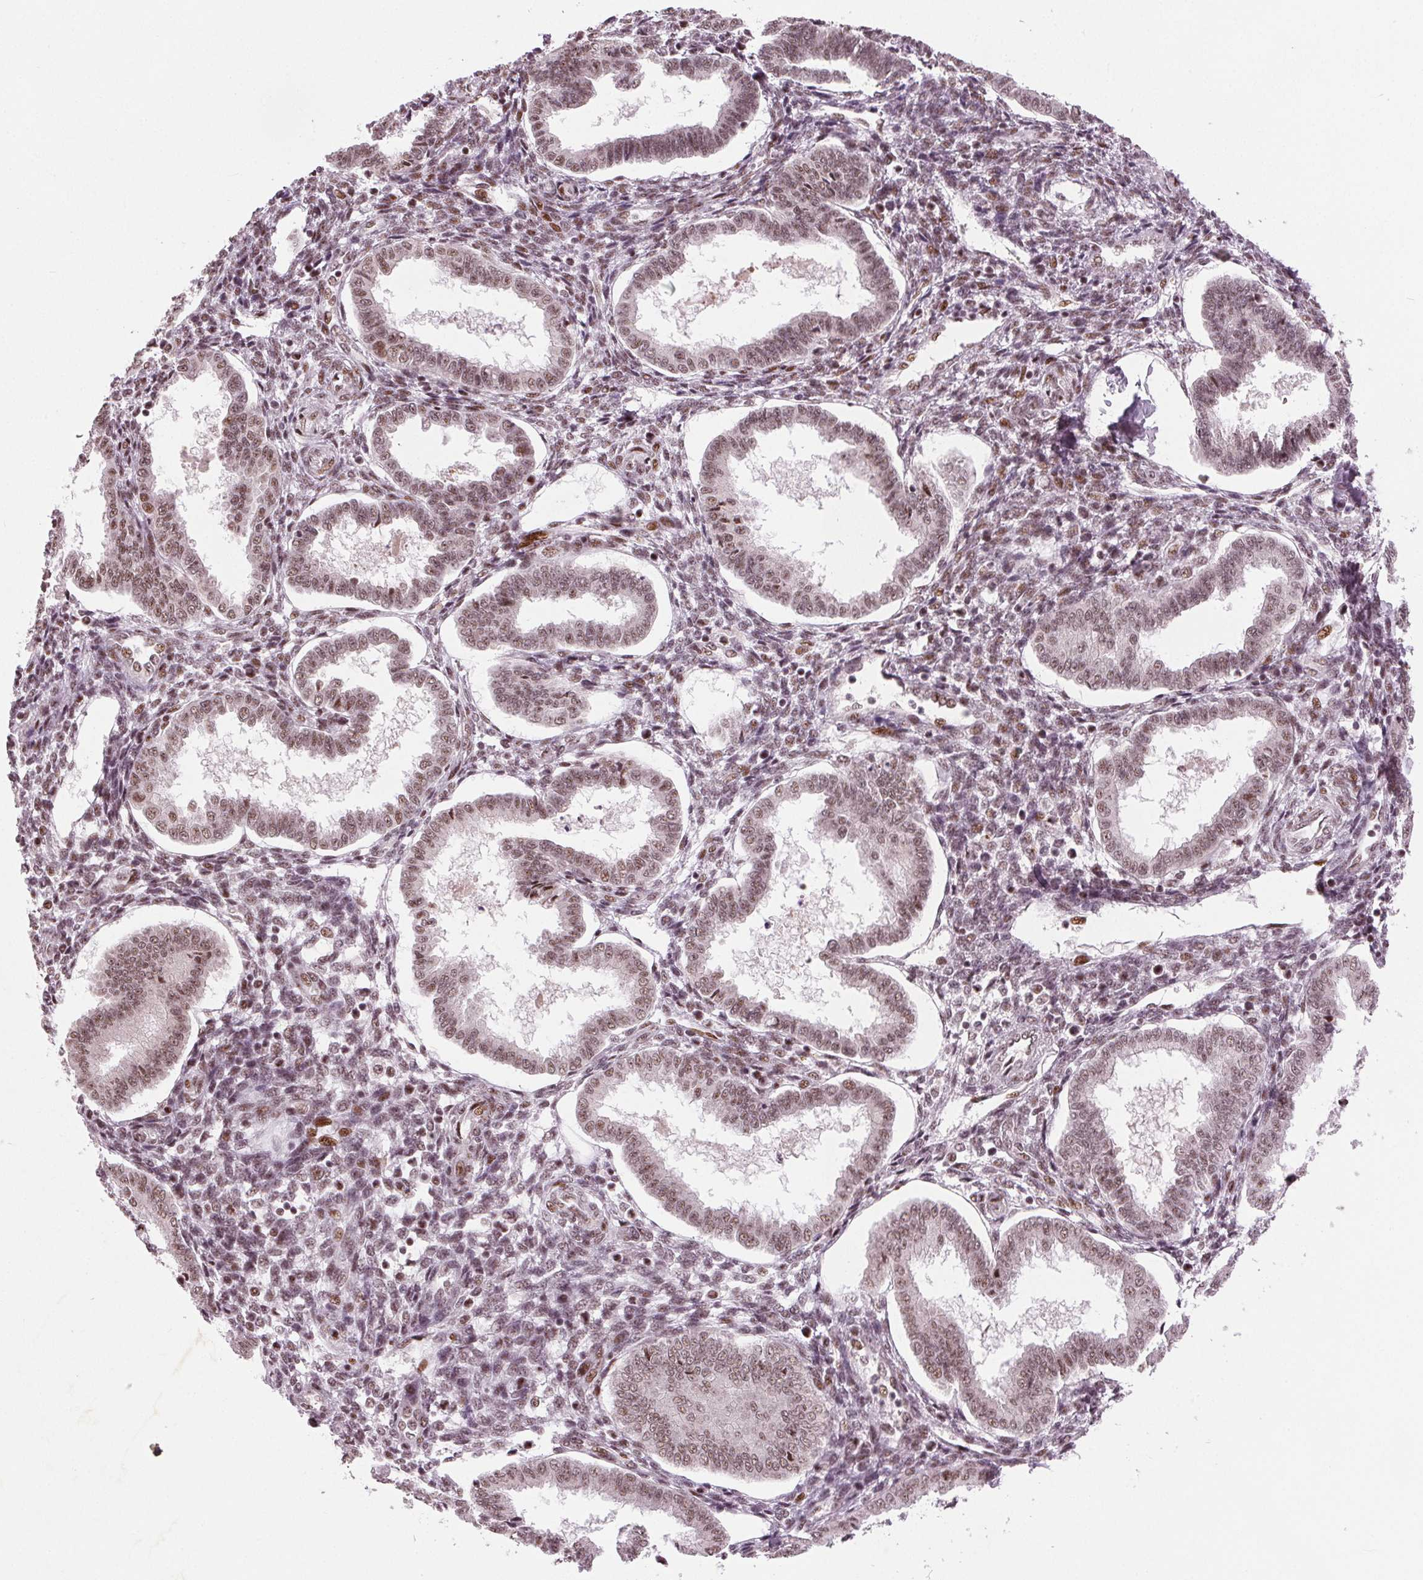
{"staining": {"intensity": "moderate", "quantity": "25%-75%", "location": "nuclear"}, "tissue": "endometrium", "cell_type": "Cells in endometrial stroma", "image_type": "normal", "snomed": [{"axis": "morphology", "description": "Normal tissue, NOS"}, {"axis": "topography", "description": "Endometrium"}], "caption": "Protein analysis of unremarkable endometrium exhibits moderate nuclear positivity in about 25%-75% of cells in endometrial stroma.", "gene": "TTC34", "patient": {"sex": "female", "age": 24}}